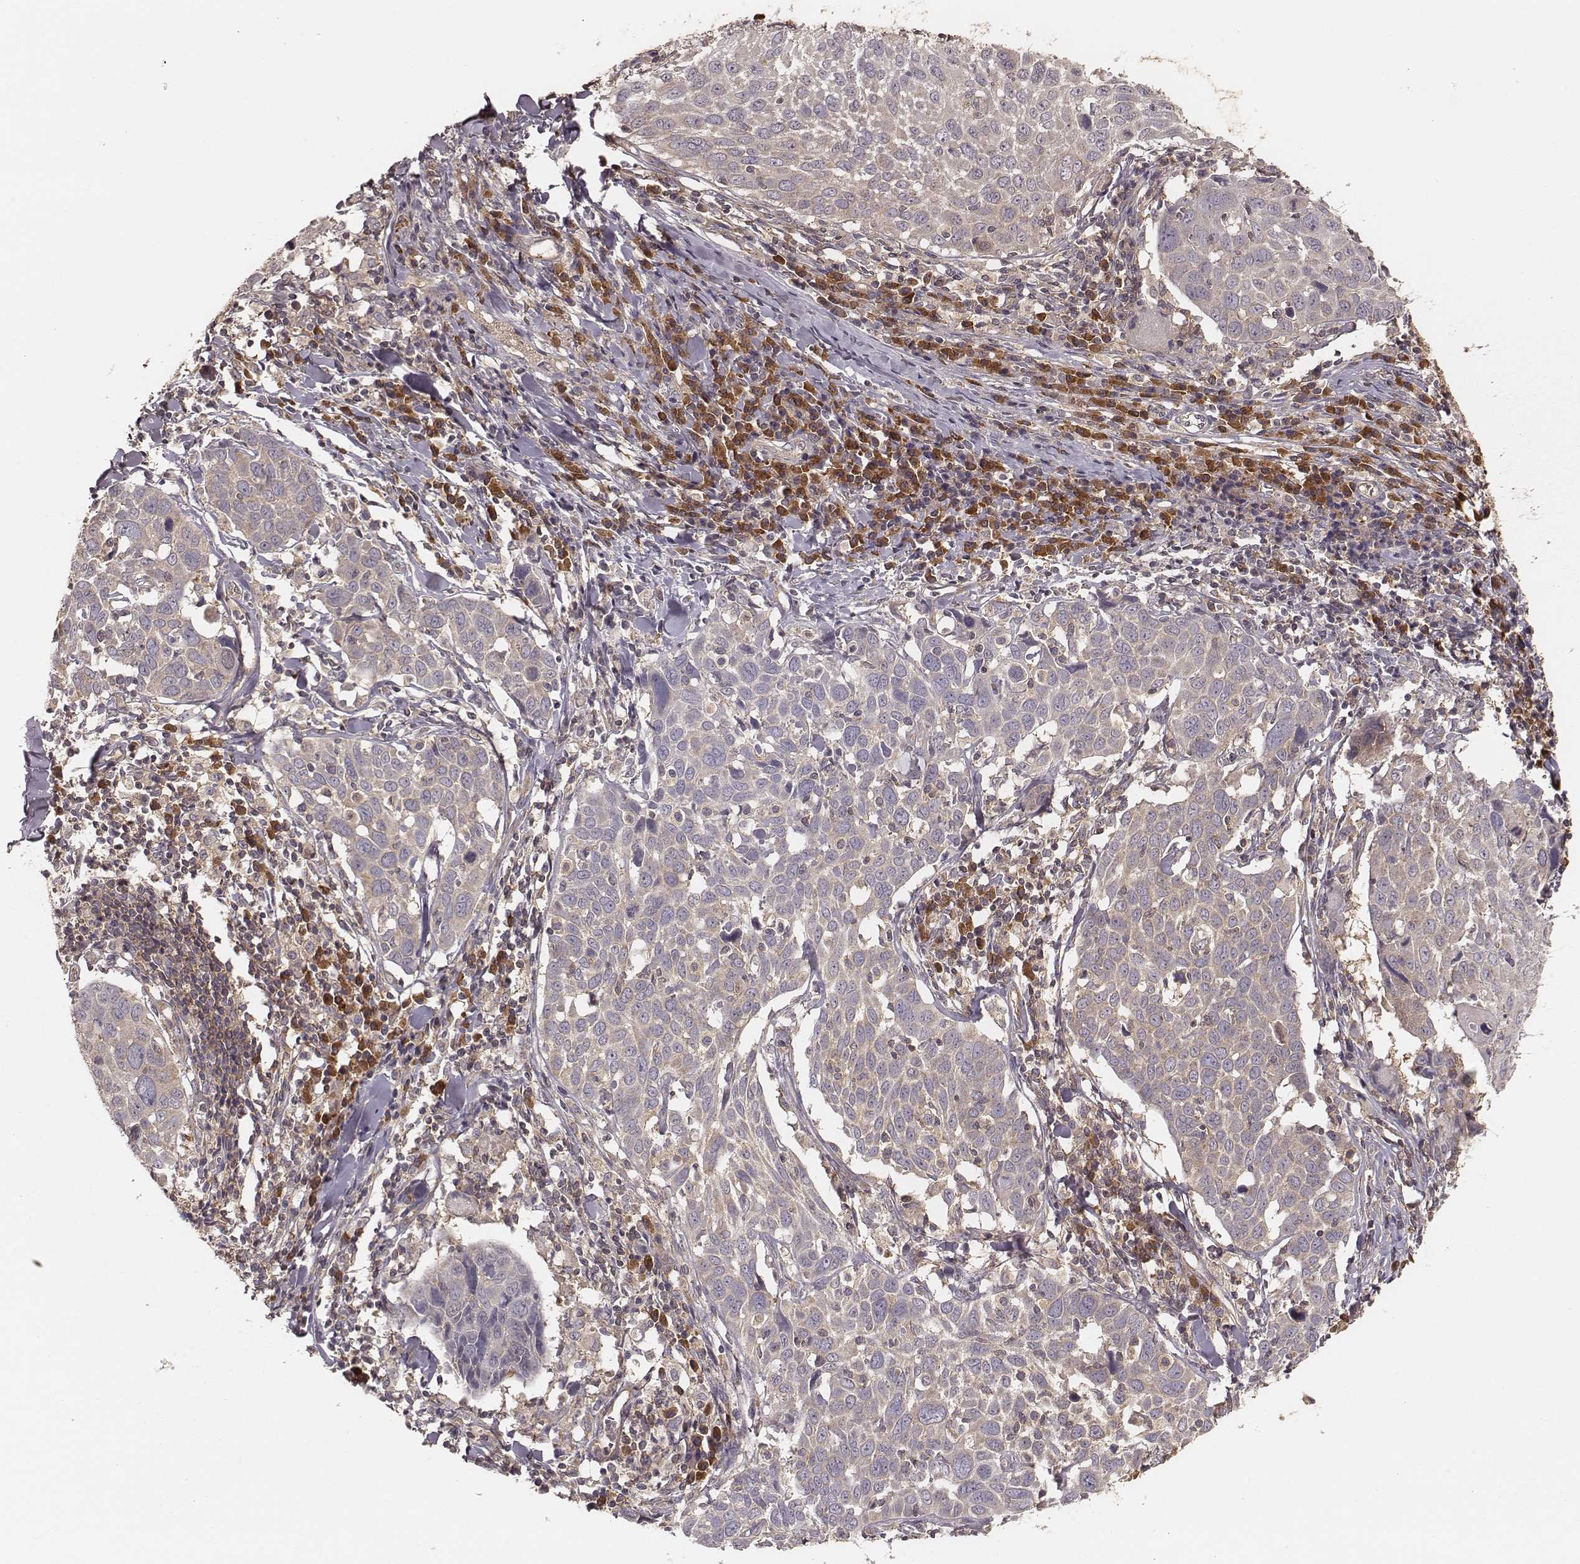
{"staining": {"intensity": "negative", "quantity": "none", "location": "none"}, "tissue": "lung cancer", "cell_type": "Tumor cells", "image_type": "cancer", "snomed": [{"axis": "morphology", "description": "Squamous cell carcinoma, NOS"}, {"axis": "topography", "description": "Lung"}], "caption": "The IHC image has no significant positivity in tumor cells of lung squamous cell carcinoma tissue. (DAB (3,3'-diaminobenzidine) immunohistochemistry (IHC) visualized using brightfield microscopy, high magnification).", "gene": "CARS1", "patient": {"sex": "male", "age": 57}}